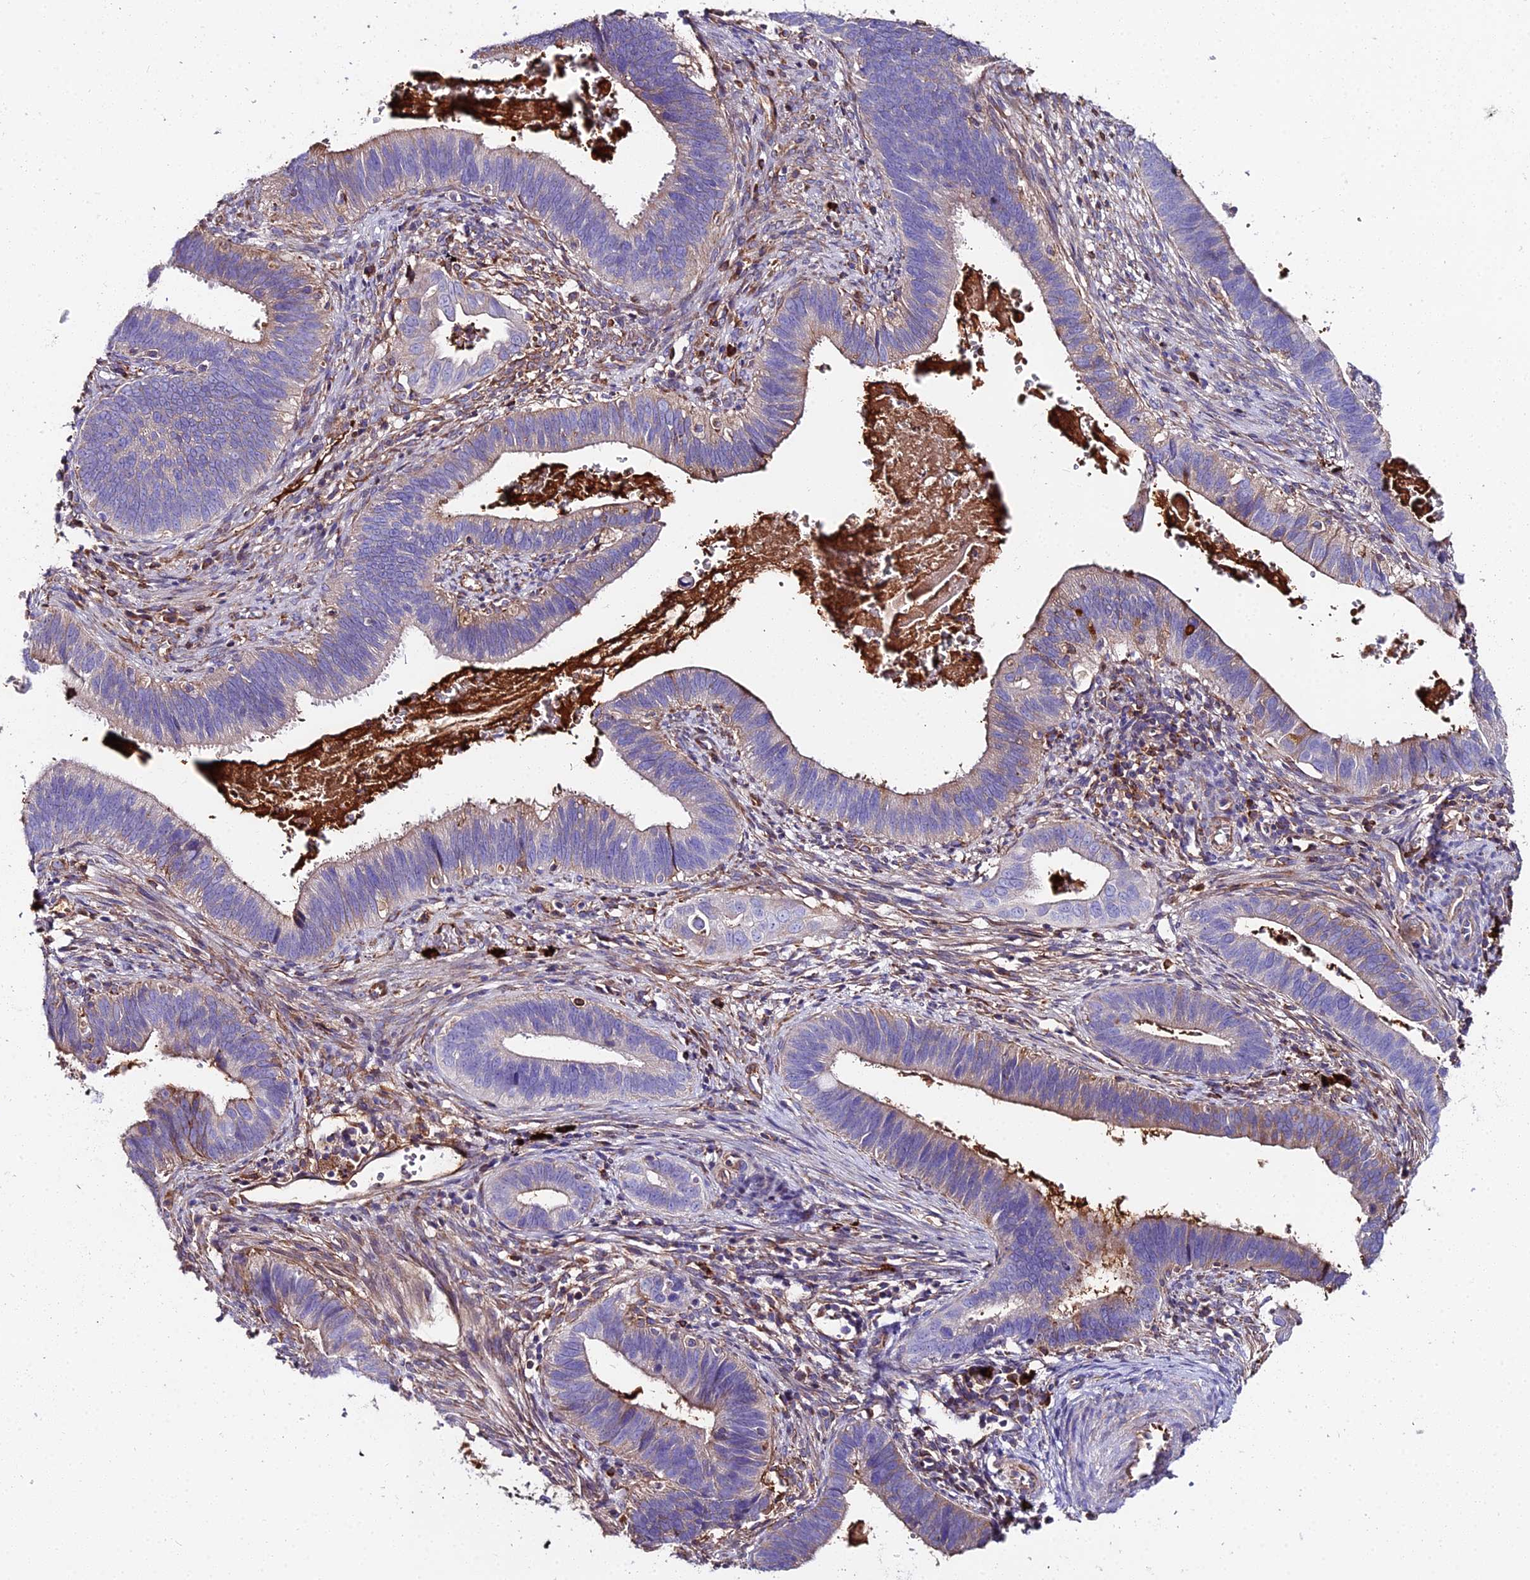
{"staining": {"intensity": "weak", "quantity": "<25%", "location": "cytoplasmic/membranous"}, "tissue": "cervical cancer", "cell_type": "Tumor cells", "image_type": "cancer", "snomed": [{"axis": "morphology", "description": "Adenocarcinoma, NOS"}, {"axis": "topography", "description": "Cervix"}], "caption": "This is an immunohistochemistry (IHC) image of human cervical cancer. There is no positivity in tumor cells.", "gene": "BEX4", "patient": {"sex": "female", "age": 42}}